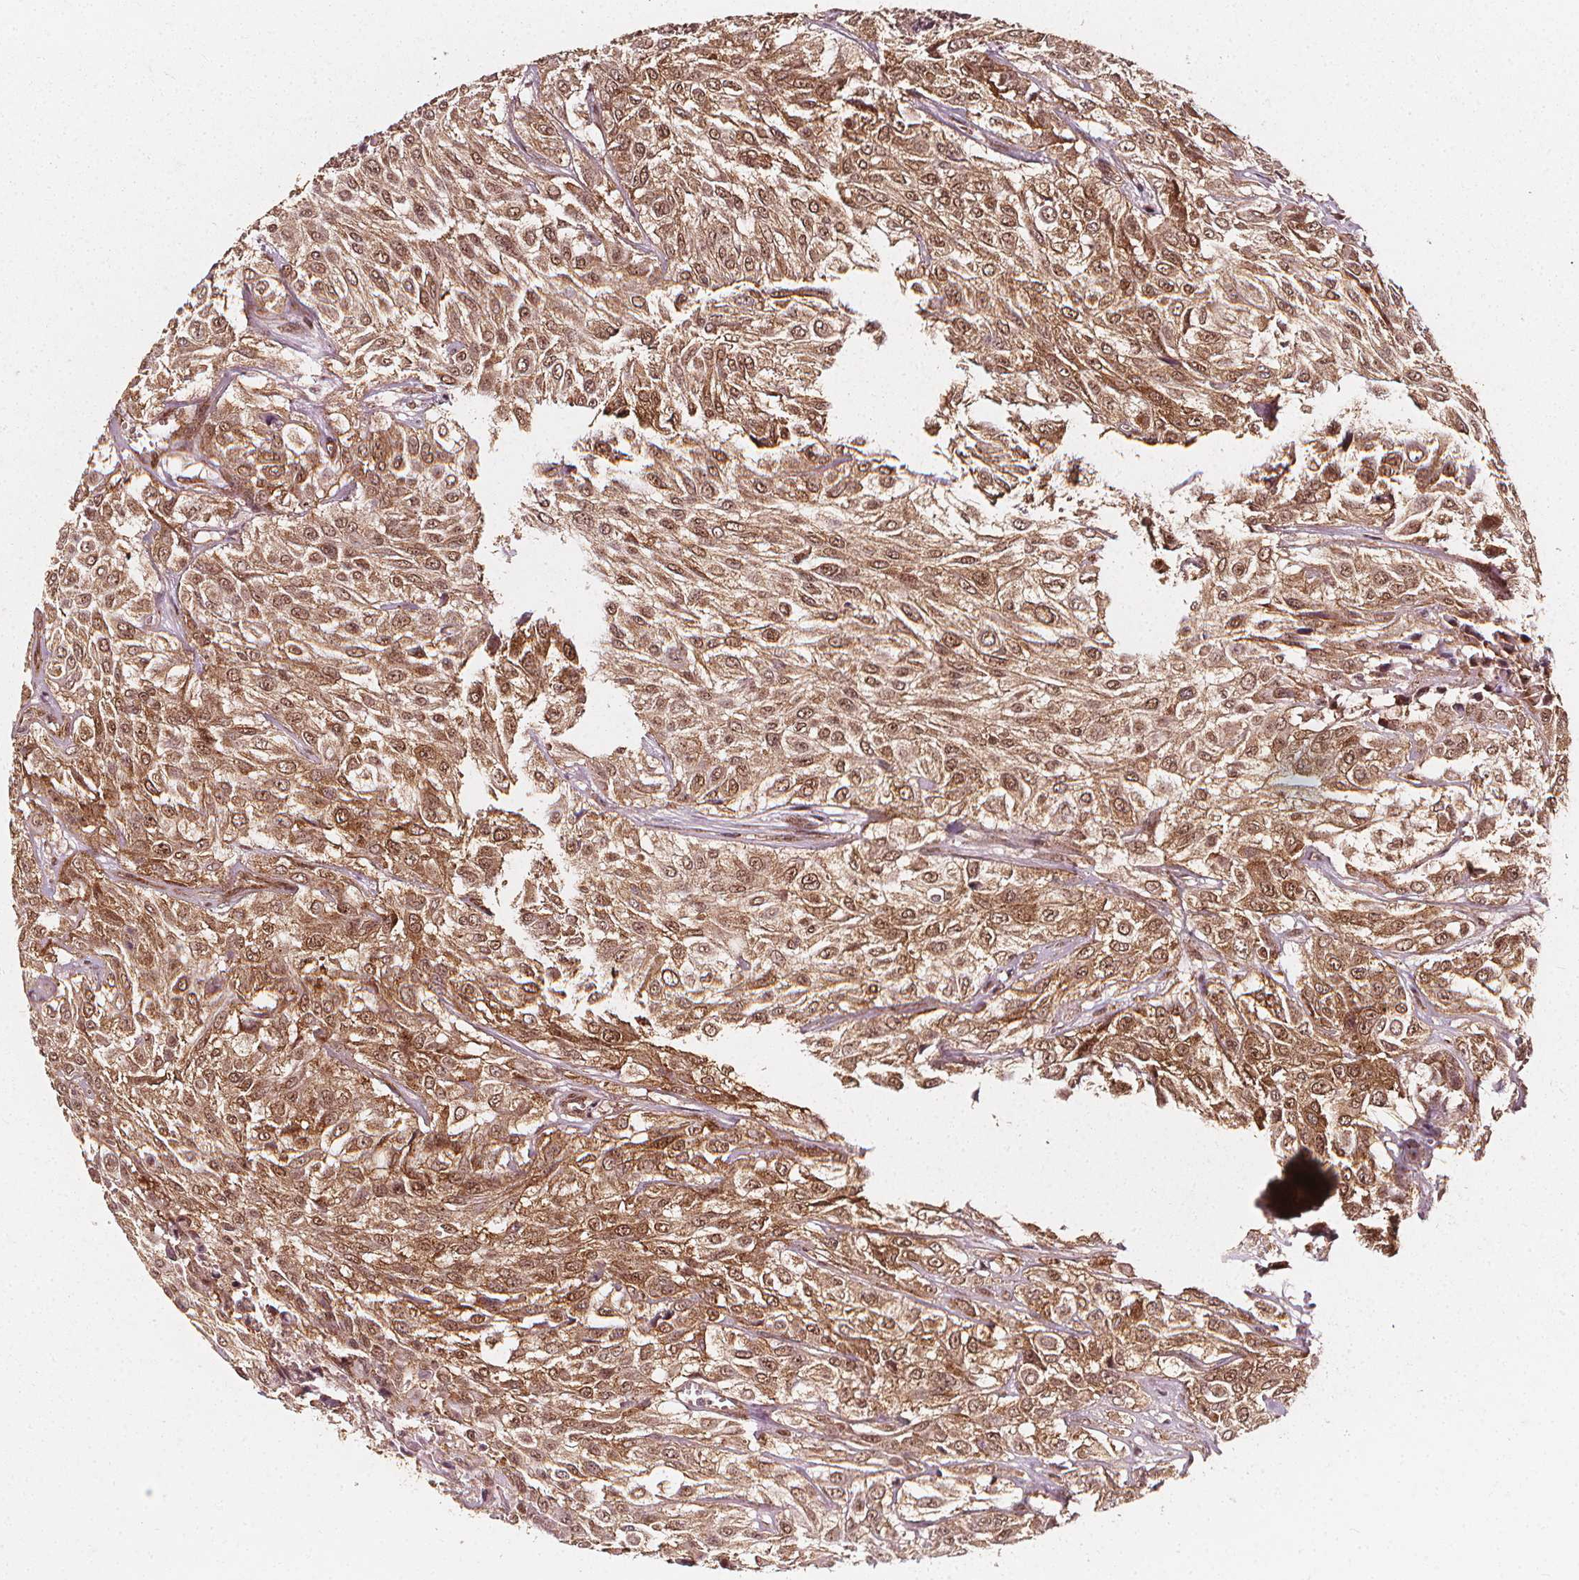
{"staining": {"intensity": "moderate", "quantity": ">75%", "location": "cytoplasmic/membranous,nuclear"}, "tissue": "urothelial cancer", "cell_type": "Tumor cells", "image_type": "cancer", "snomed": [{"axis": "morphology", "description": "Urothelial carcinoma, High grade"}, {"axis": "topography", "description": "Urinary bladder"}], "caption": "The photomicrograph exhibits a brown stain indicating the presence of a protein in the cytoplasmic/membranous and nuclear of tumor cells in urothelial carcinoma (high-grade). Immunohistochemistry (ihc) stains the protein in brown and the nuclei are stained blue.", "gene": "SMN1", "patient": {"sex": "male", "age": 57}}